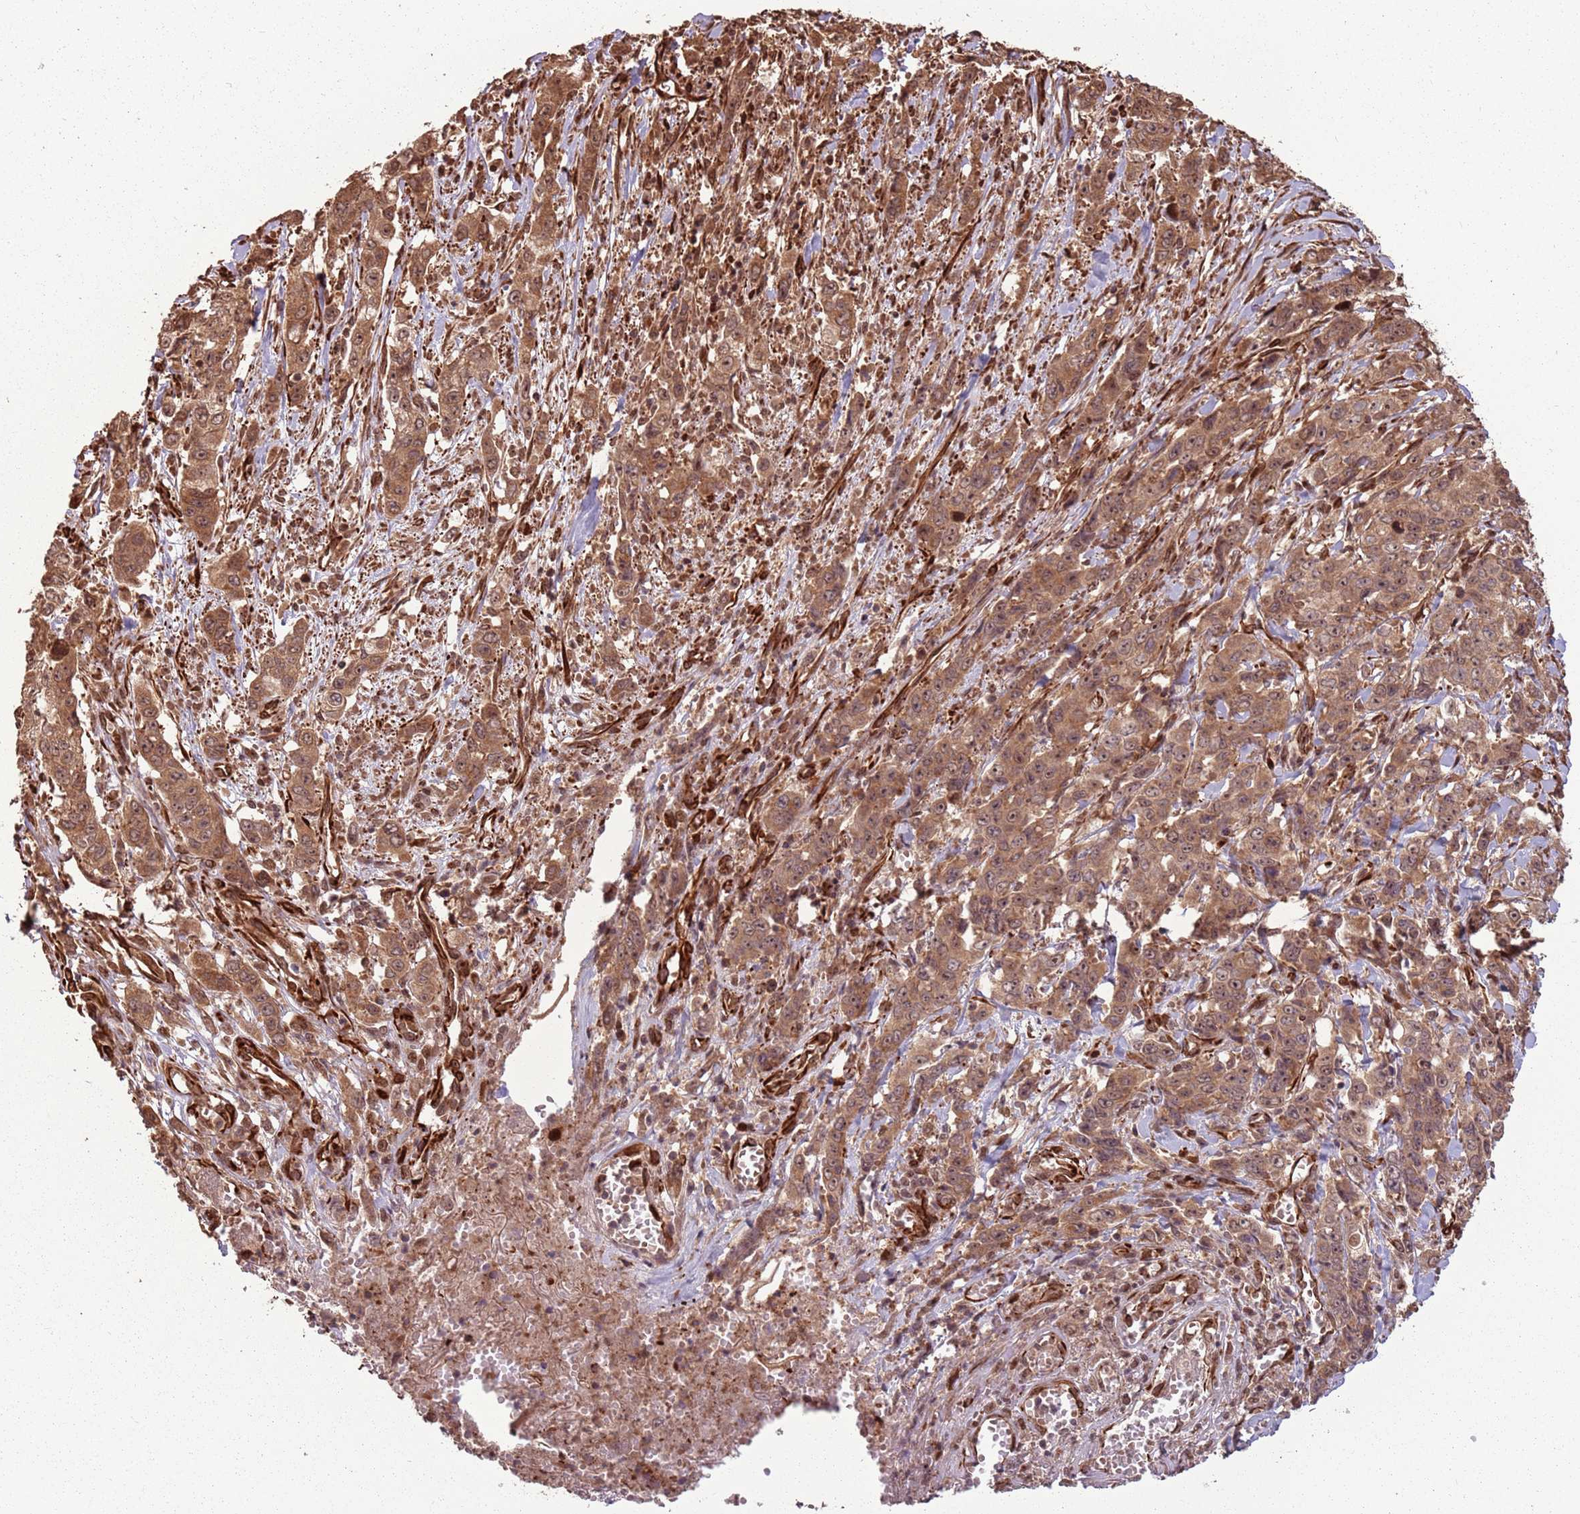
{"staining": {"intensity": "moderate", "quantity": ">75%", "location": "cytoplasmic/membranous,nuclear"}, "tissue": "stomach cancer", "cell_type": "Tumor cells", "image_type": "cancer", "snomed": [{"axis": "morphology", "description": "Normal tissue, NOS"}, {"axis": "morphology", "description": "Adenocarcinoma, NOS"}, {"axis": "topography", "description": "Stomach"}], "caption": "Brown immunohistochemical staining in human stomach adenocarcinoma exhibits moderate cytoplasmic/membranous and nuclear expression in approximately >75% of tumor cells.", "gene": "ADAMTS3", "patient": {"sex": "female", "age": 64}}